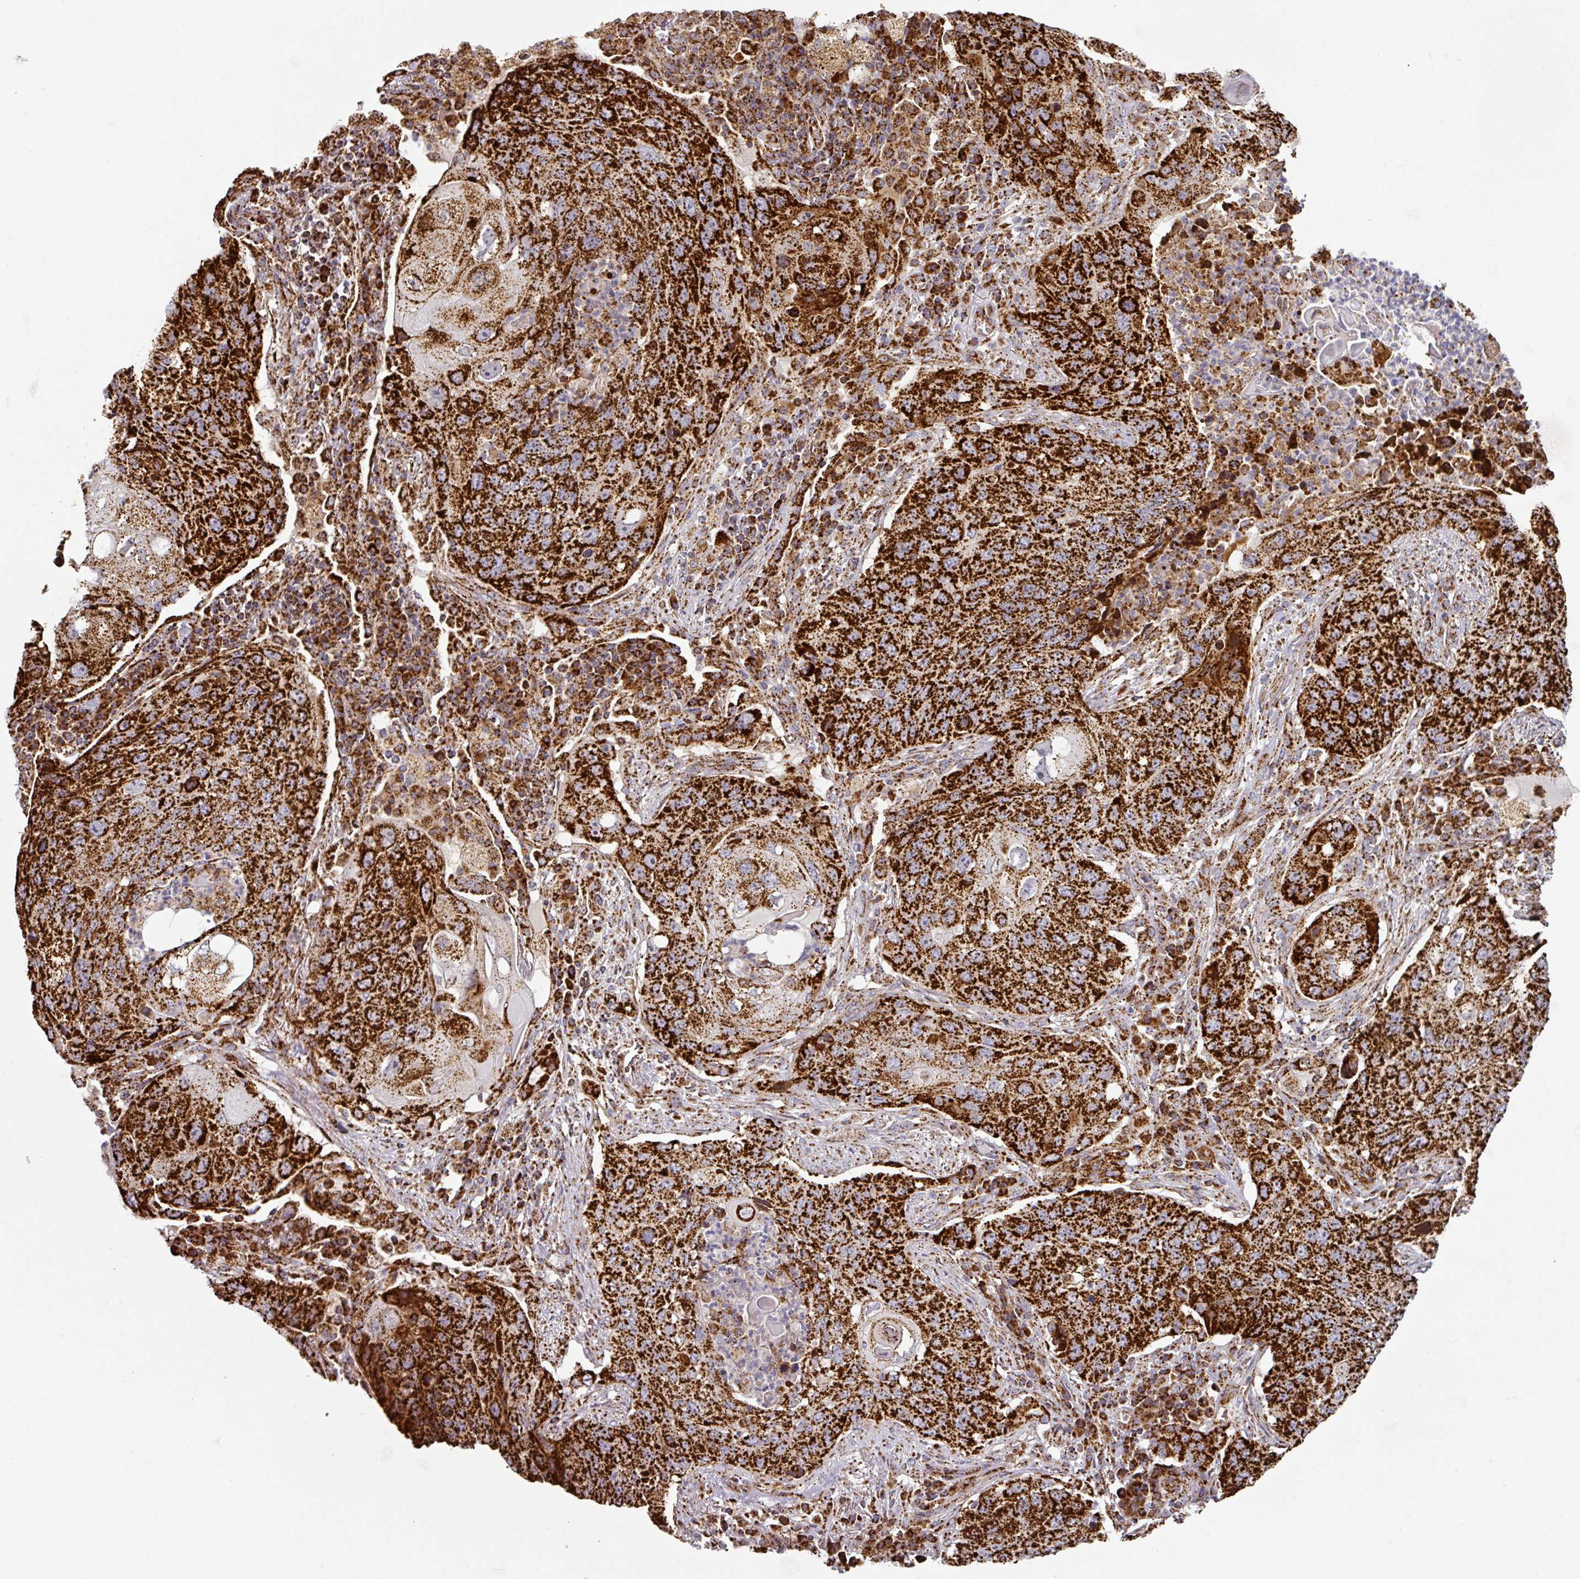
{"staining": {"intensity": "strong", "quantity": ">75%", "location": "cytoplasmic/membranous"}, "tissue": "lung cancer", "cell_type": "Tumor cells", "image_type": "cancer", "snomed": [{"axis": "morphology", "description": "Squamous cell carcinoma, NOS"}, {"axis": "topography", "description": "Lung"}], "caption": "Squamous cell carcinoma (lung) stained with immunohistochemistry (IHC) shows strong cytoplasmic/membranous staining in approximately >75% of tumor cells. Nuclei are stained in blue.", "gene": "TRAP1", "patient": {"sex": "female", "age": 63}}